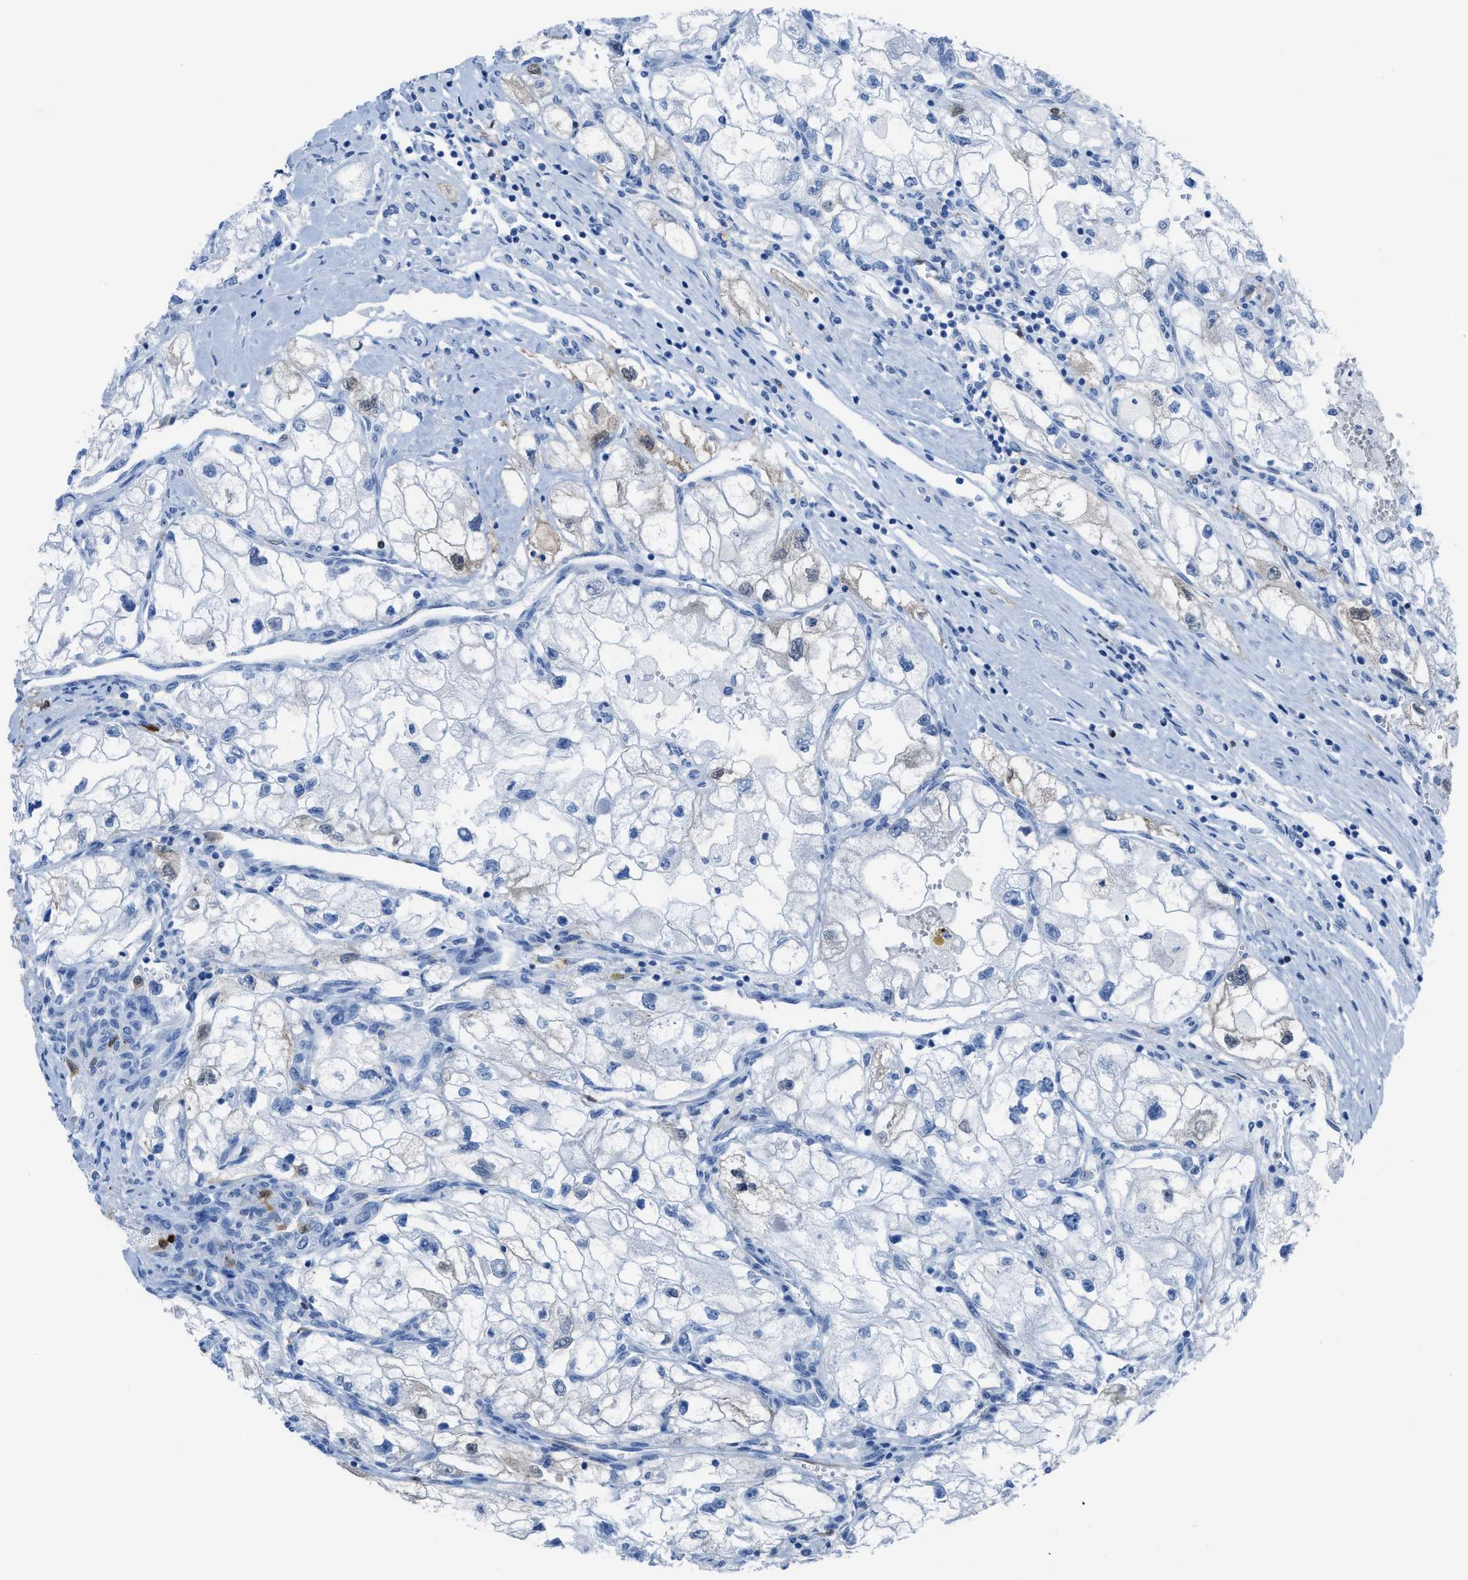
{"staining": {"intensity": "moderate", "quantity": "<25%", "location": "cytoplasmic/membranous,nuclear"}, "tissue": "renal cancer", "cell_type": "Tumor cells", "image_type": "cancer", "snomed": [{"axis": "morphology", "description": "Adenocarcinoma, NOS"}, {"axis": "topography", "description": "Kidney"}], "caption": "Moderate cytoplasmic/membranous and nuclear staining is identified in about <25% of tumor cells in renal cancer (adenocarcinoma).", "gene": "CDKN2A", "patient": {"sex": "female", "age": 70}}